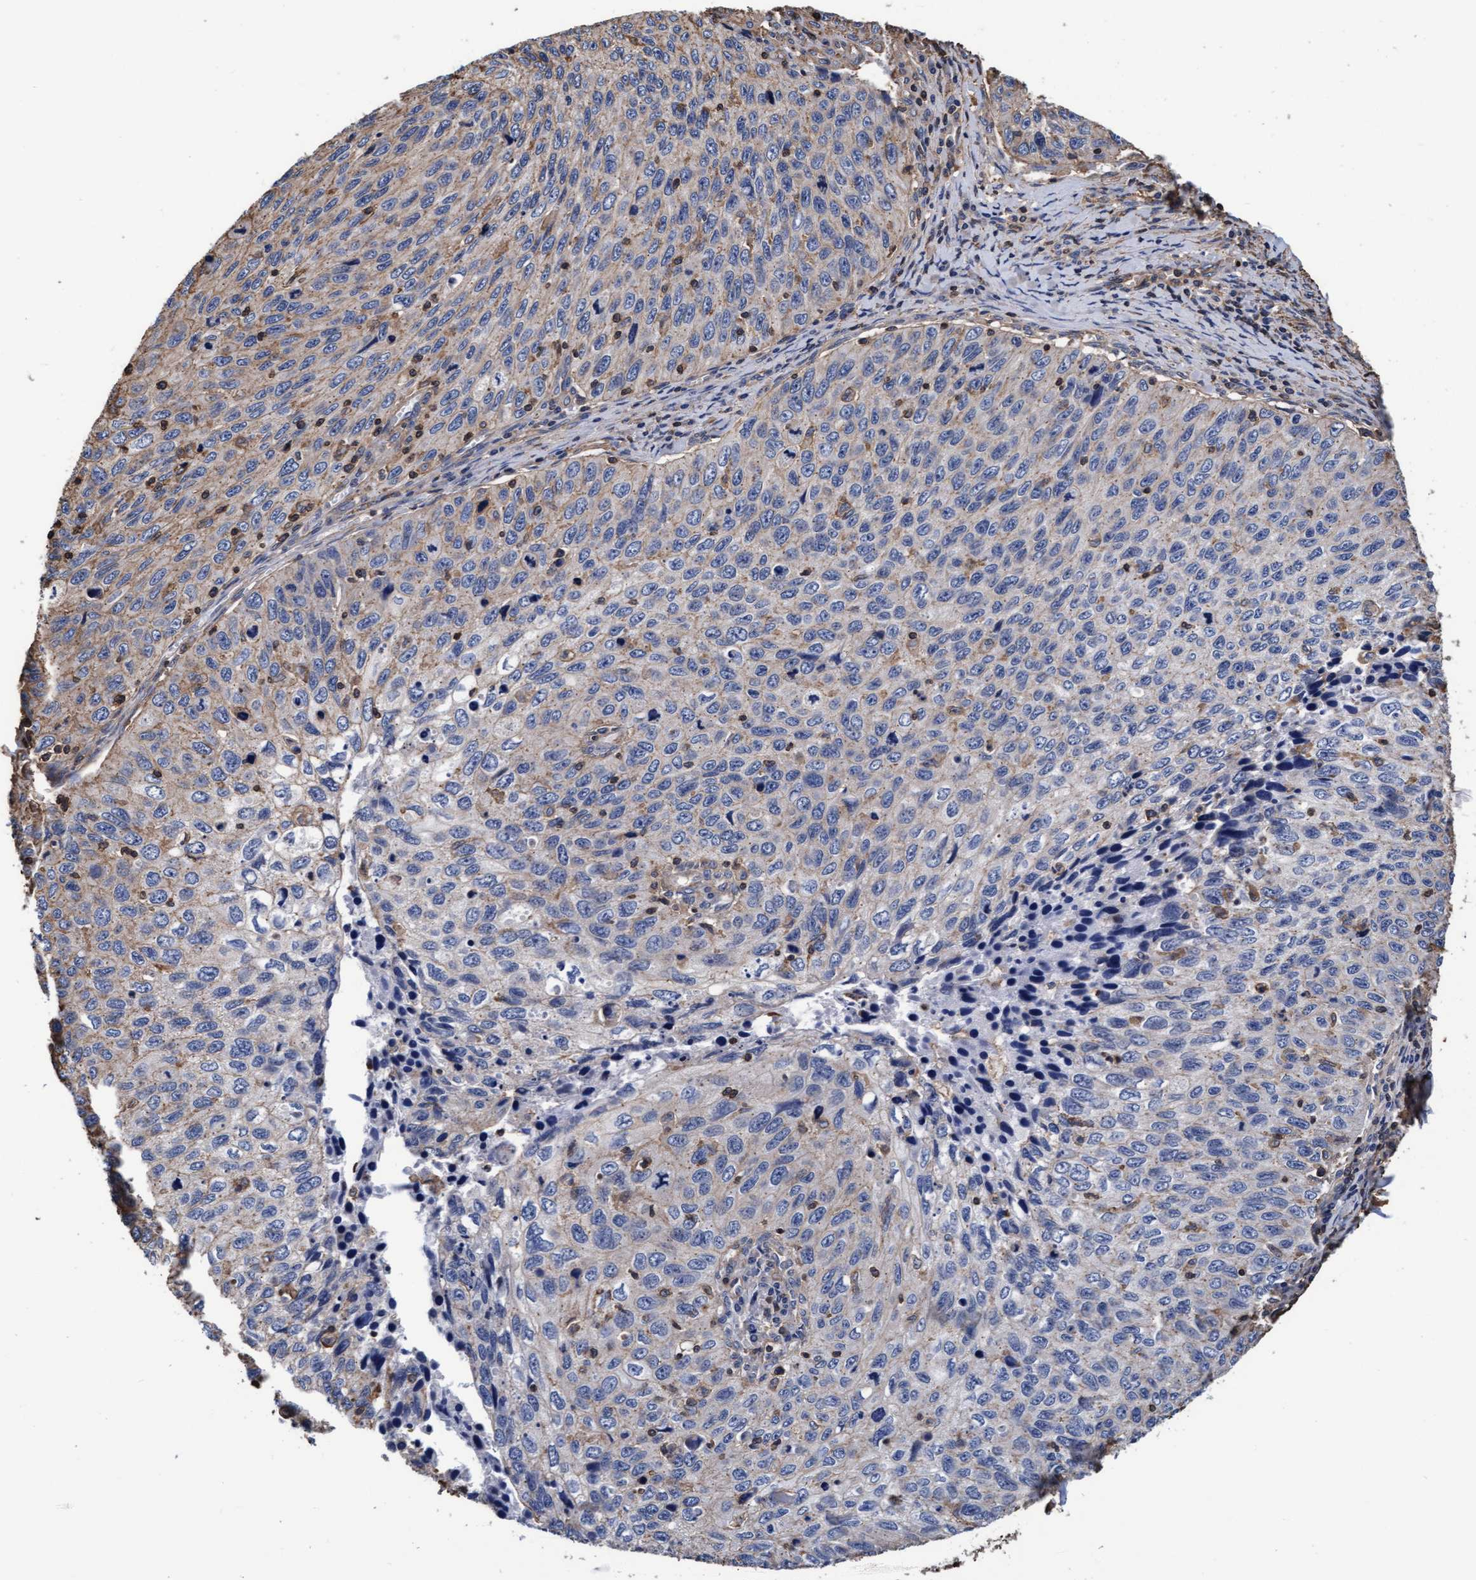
{"staining": {"intensity": "negative", "quantity": "none", "location": "none"}, "tissue": "cervical cancer", "cell_type": "Tumor cells", "image_type": "cancer", "snomed": [{"axis": "morphology", "description": "Squamous cell carcinoma, NOS"}, {"axis": "topography", "description": "Cervix"}], "caption": "This is an immunohistochemistry photomicrograph of human squamous cell carcinoma (cervical). There is no expression in tumor cells.", "gene": "GRHPR", "patient": {"sex": "female", "age": 53}}